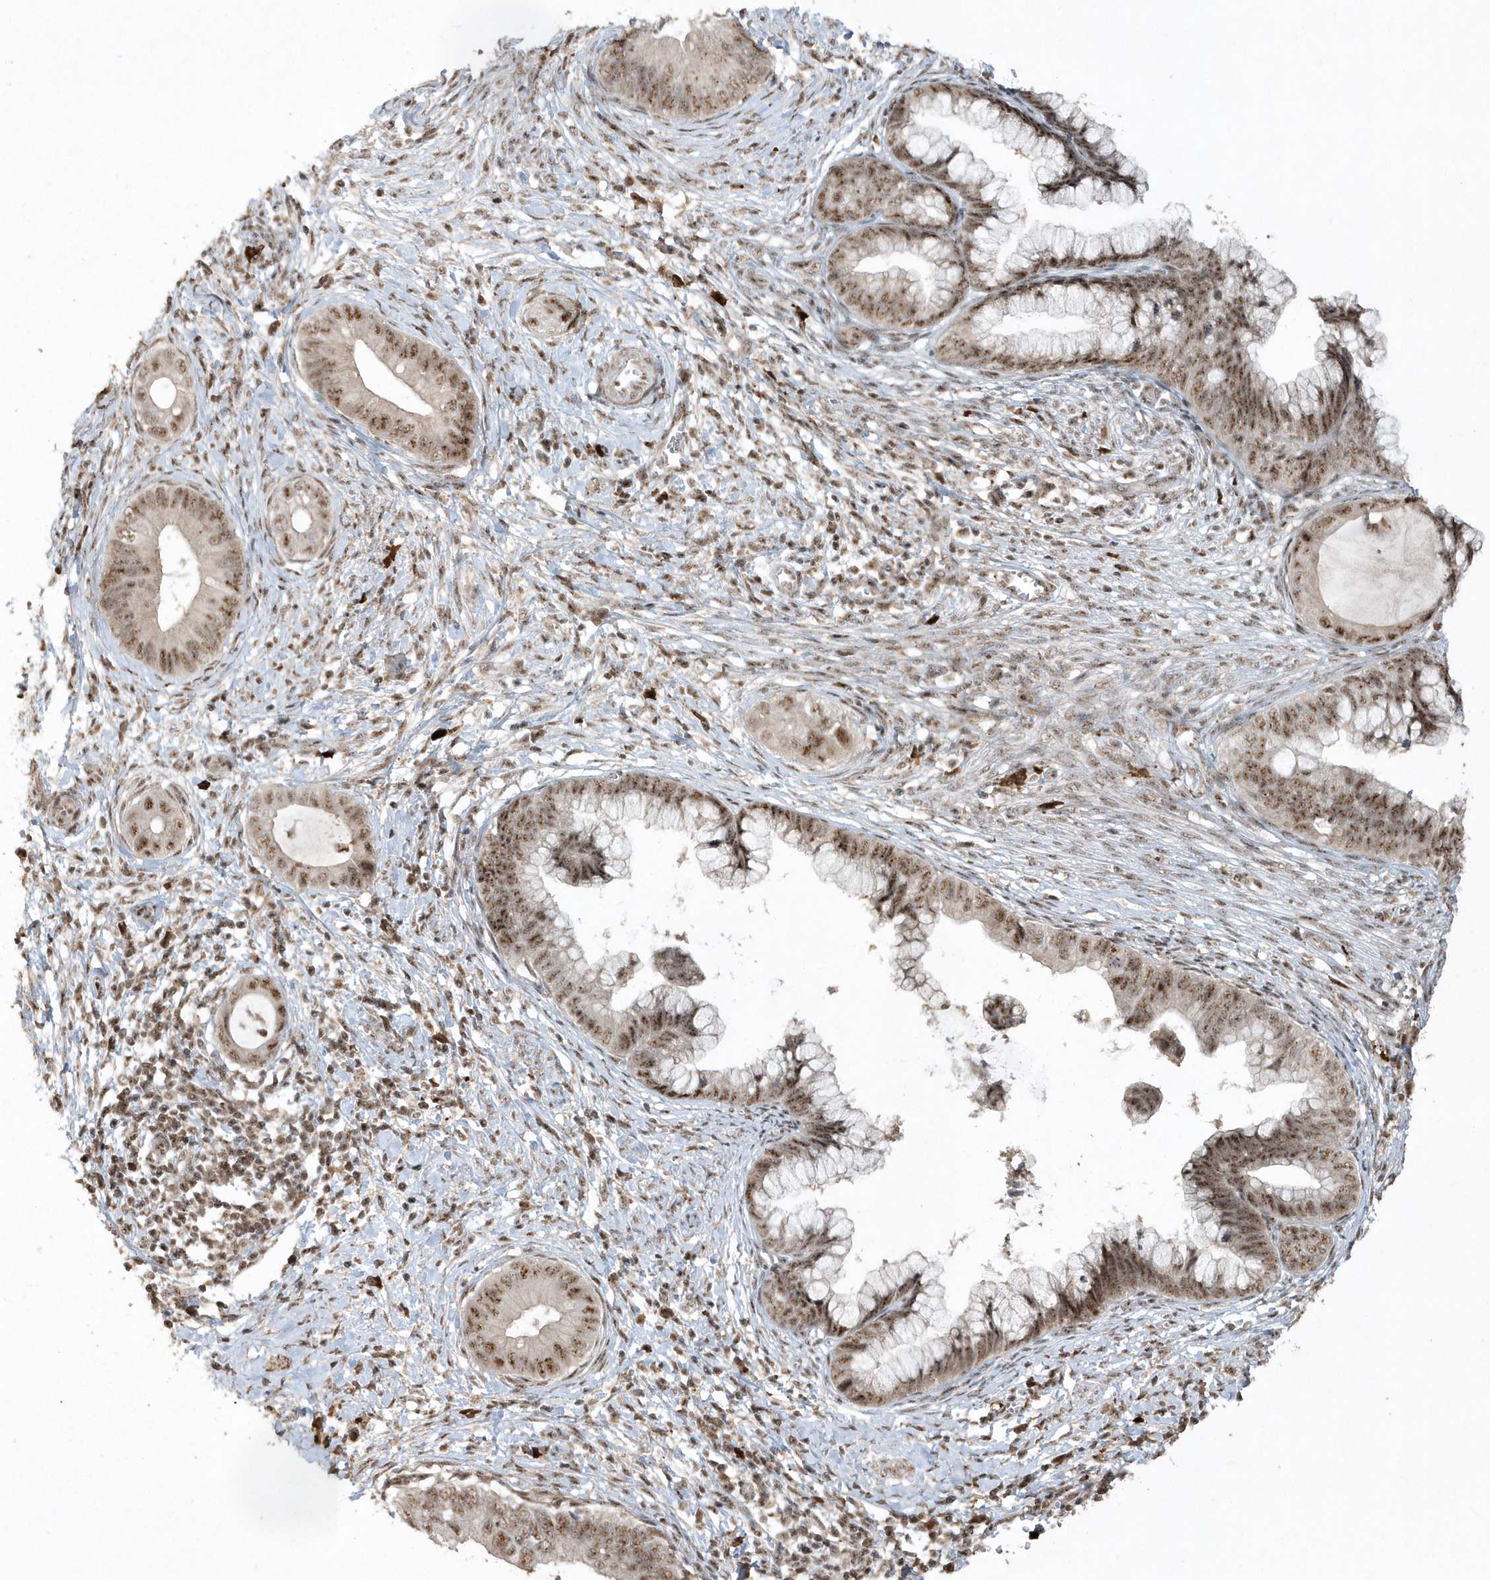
{"staining": {"intensity": "moderate", "quantity": ">75%", "location": "nuclear"}, "tissue": "cervical cancer", "cell_type": "Tumor cells", "image_type": "cancer", "snomed": [{"axis": "morphology", "description": "Adenocarcinoma, NOS"}, {"axis": "topography", "description": "Cervix"}], "caption": "The immunohistochemical stain highlights moderate nuclear positivity in tumor cells of adenocarcinoma (cervical) tissue.", "gene": "POLR3B", "patient": {"sex": "female", "age": 44}}